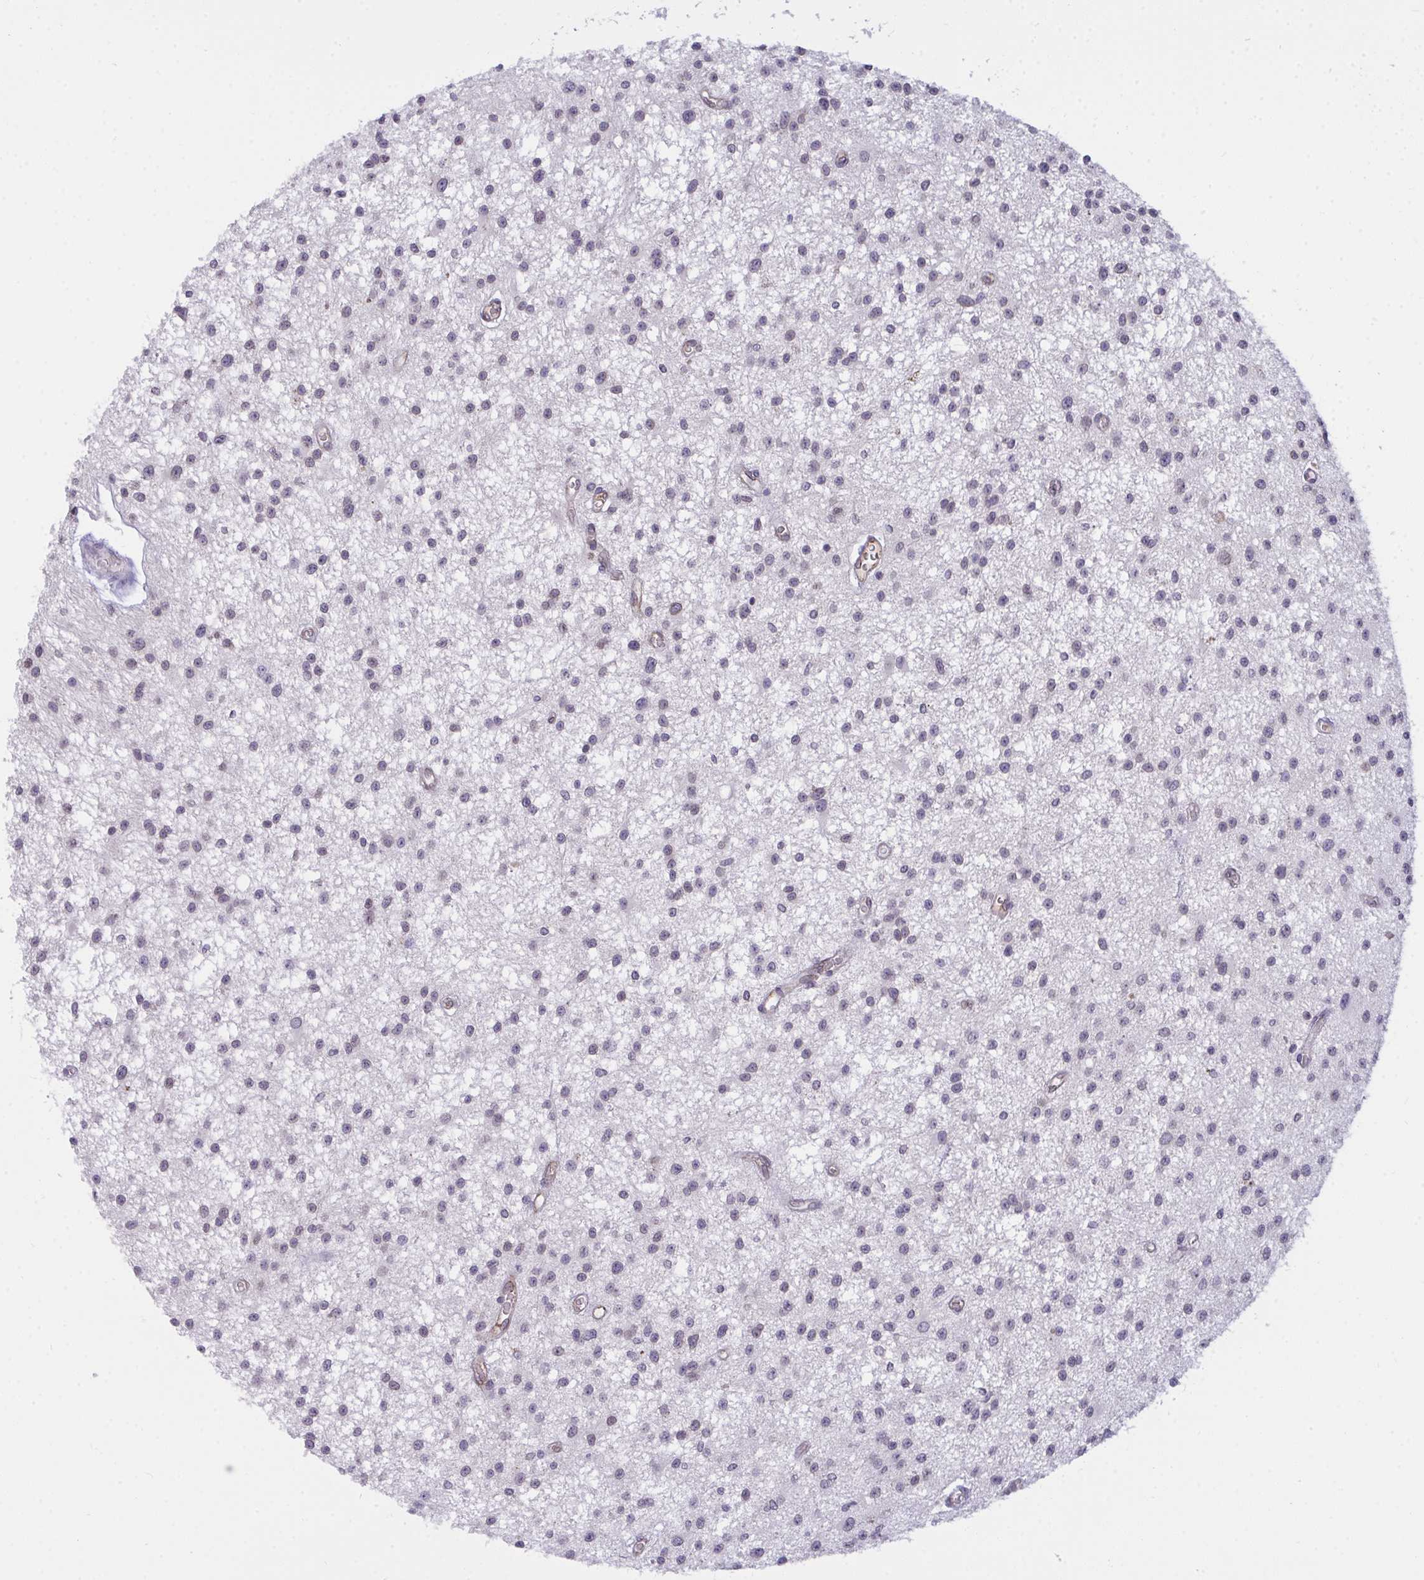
{"staining": {"intensity": "negative", "quantity": "none", "location": "none"}, "tissue": "glioma", "cell_type": "Tumor cells", "image_type": "cancer", "snomed": [{"axis": "morphology", "description": "Glioma, malignant, Low grade"}, {"axis": "topography", "description": "Brain"}], "caption": "Protein analysis of glioma shows no significant staining in tumor cells.", "gene": "SEMA6B", "patient": {"sex": "male", "age": 43}}